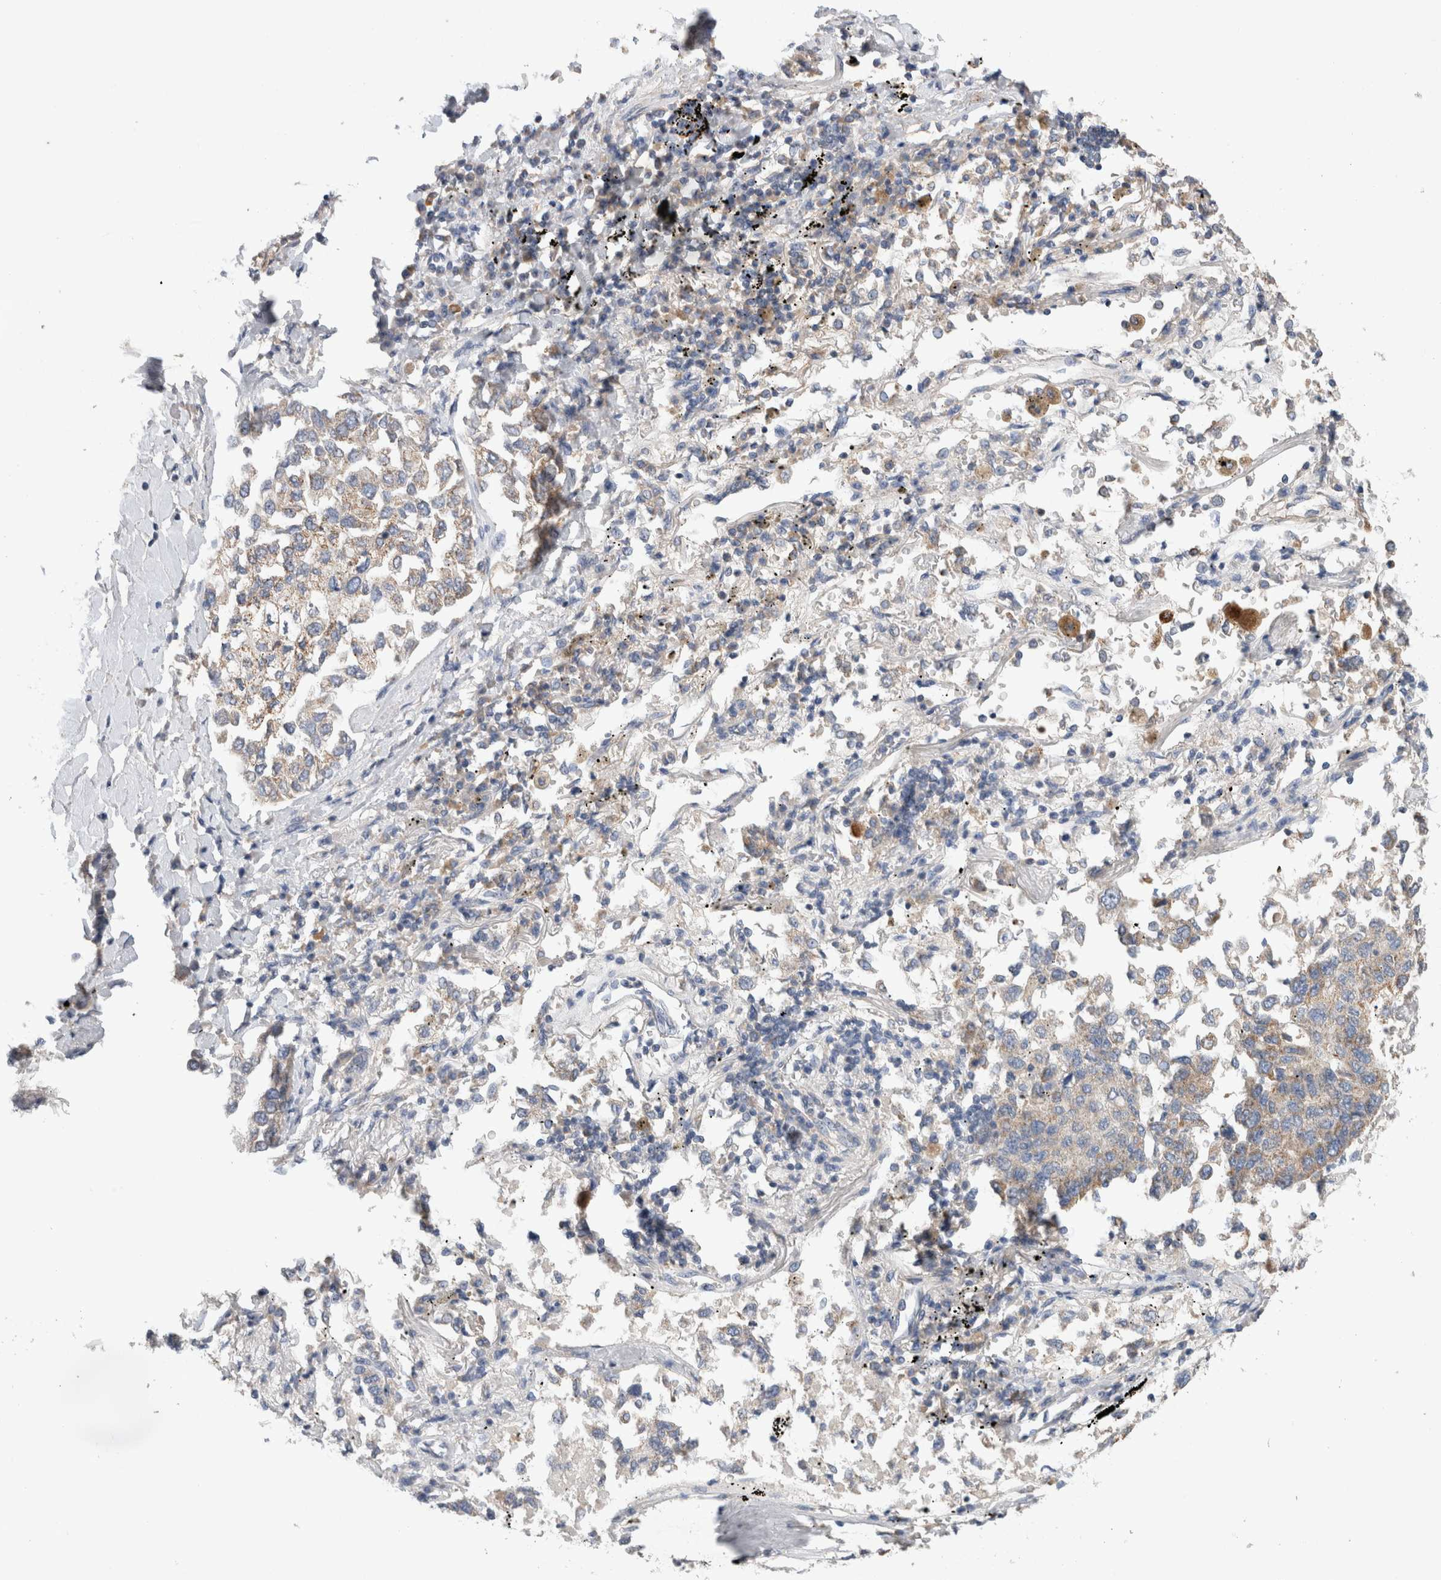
{"staining": {"intensity": "moderate", "quantity": ">75%", "location": "cytoplasmic/membranous"}, "tissue": "lung cancer", "cell_type": "Tumor cells", "image_type": "cancer", "snomed": [{"axis": "morphology", "description": "Inflammation, NOS"}, {"axis": "morphology", "description": "Adenocarcinoma, NOS"}, {"axis": "topography", "description": "Lung"}], "caption": "About >75% of tumor cells in lung cancer (adenocarcinoma) display moderate cytoplasmic/membranous protein staining as visualized by brown immunohistochemical staining.", "gene": "IARS2", "patient": {"sex": "male", "age": 63}}